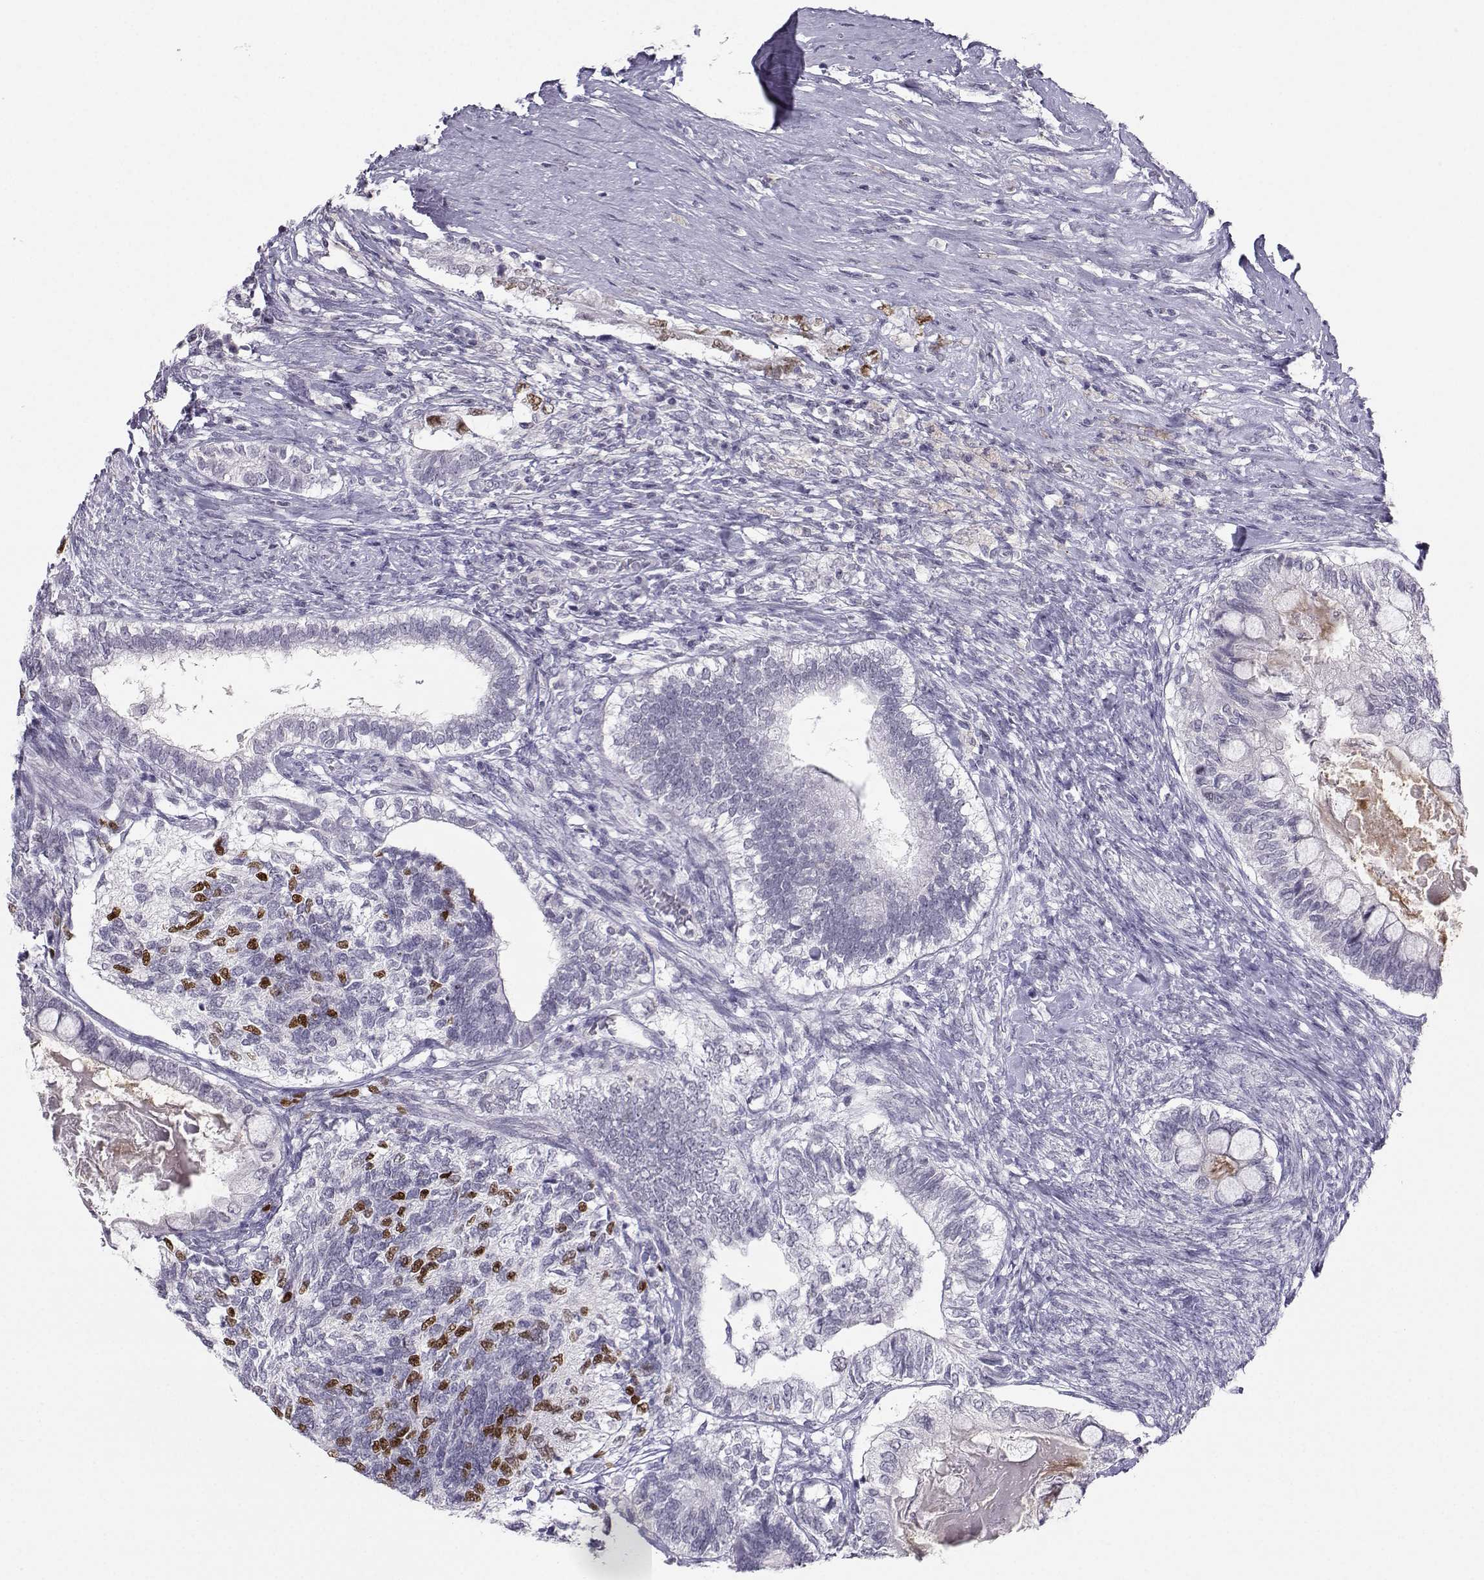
{"staining": {"intensity": "strong", "quantity": "<25%", "location": "nuclear"}, "tissue": "testis cancer", "cell_type": "Tumor cells", "image_type": "cancer", "snomed": [{"axis": "morphology", "description": "Seminoma, NOS"}, {"axis": "morphology", "description": "Carcinoma, Embryonal, NOS"}, {"axis": "topography", "description": "Testis"}], "caption": "Approximately <25% of tumor cells in human testis cancer display strong nuclear protein staining as visualized by brown immunohistochemical staining.", "gene": "LHX1", "patient": {"sex": "male", "age": 41}}